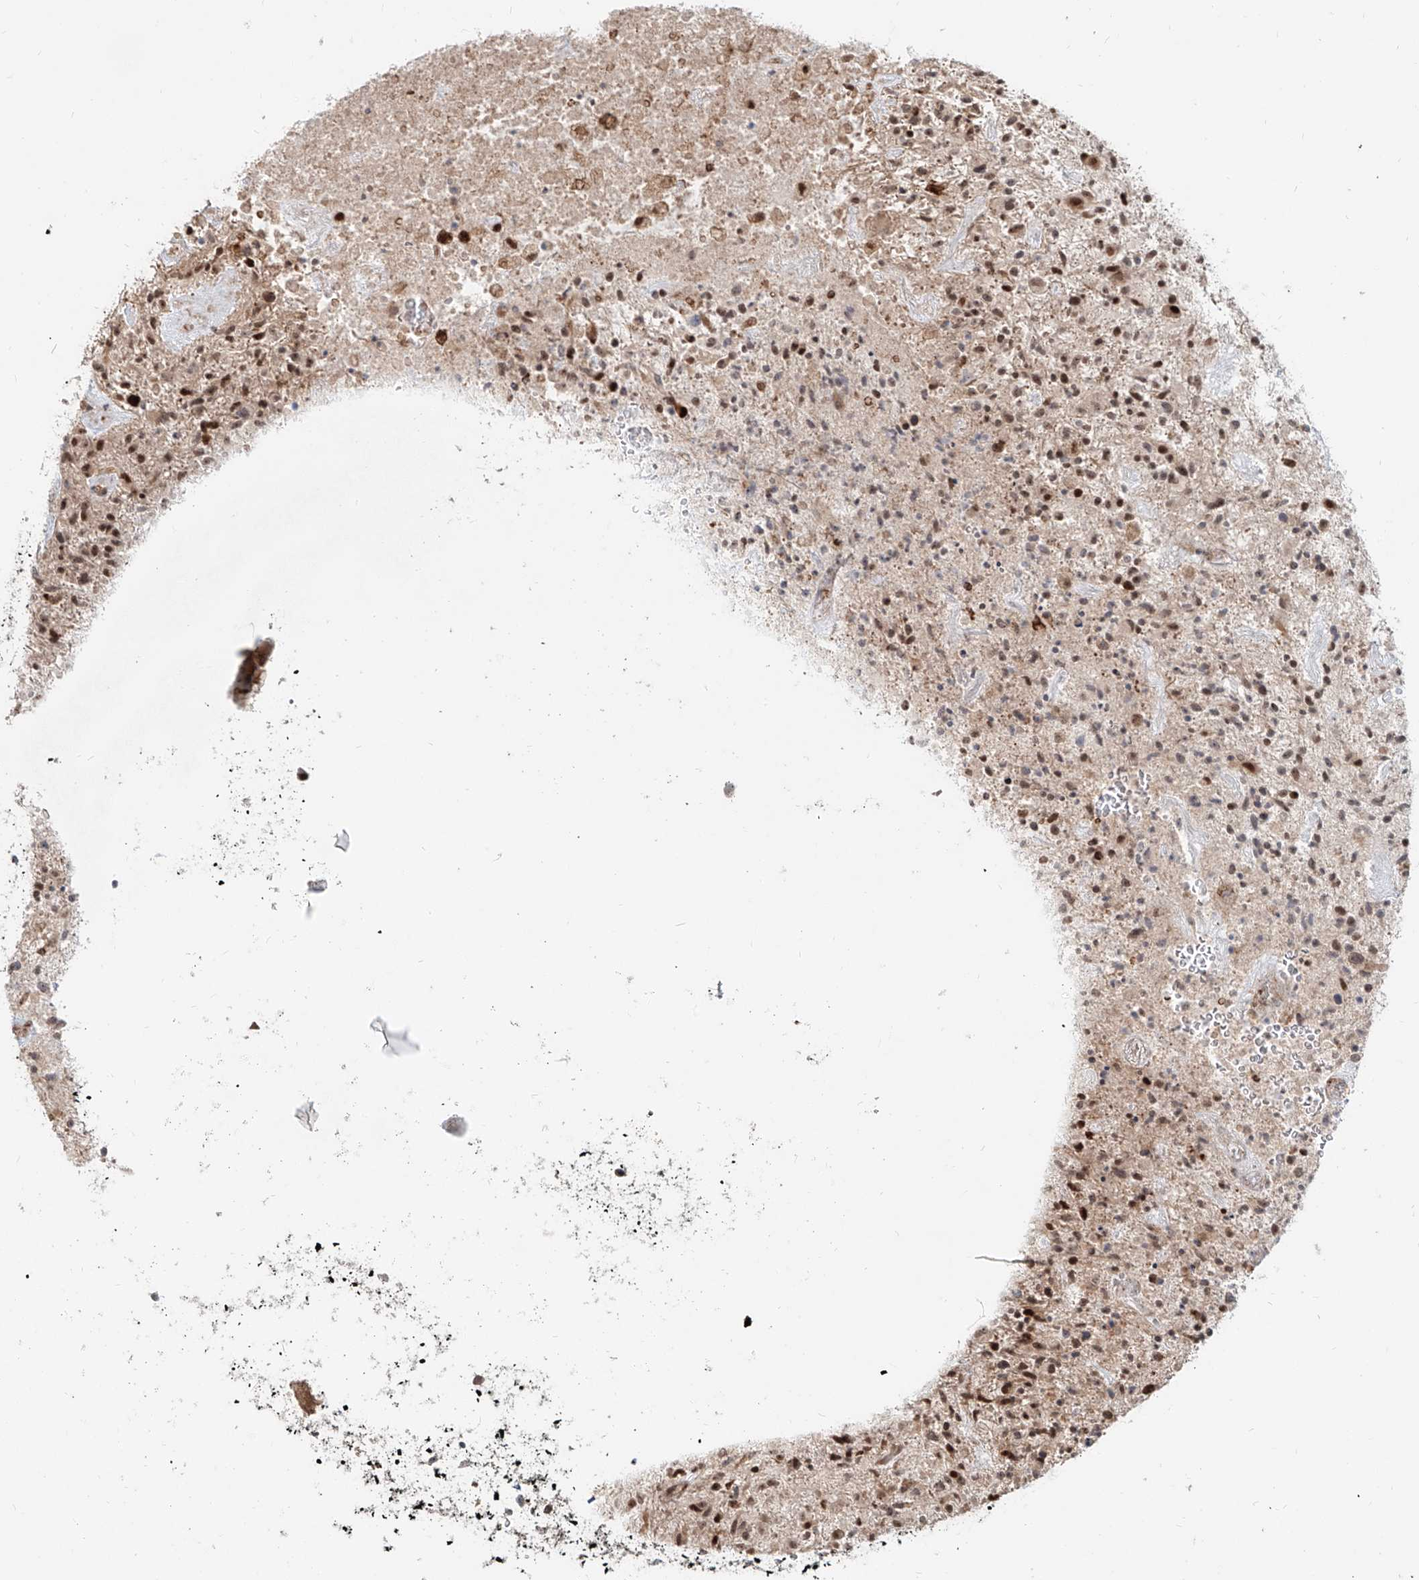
{"staining": {"intensity": "moderate", "quantity": ">75%", "location": "nuclear"}, "tissue": "glioma", "cell_type": "Tumor cells", "image_type": "cancer", "snomed": [{"axis": "morphology", "description": "Glioma, malignant, High grade"}, {"axis": "topography", "description": "Brain"}], "caption": "This histopathology image reveals immunohistochemistry (IHC) staining of human glioma, with medium moderate nuclear staining in approximately >75% of tumor cells.", "gene": "ZNF710", "patient": {"sex": "male", "age": 47}}